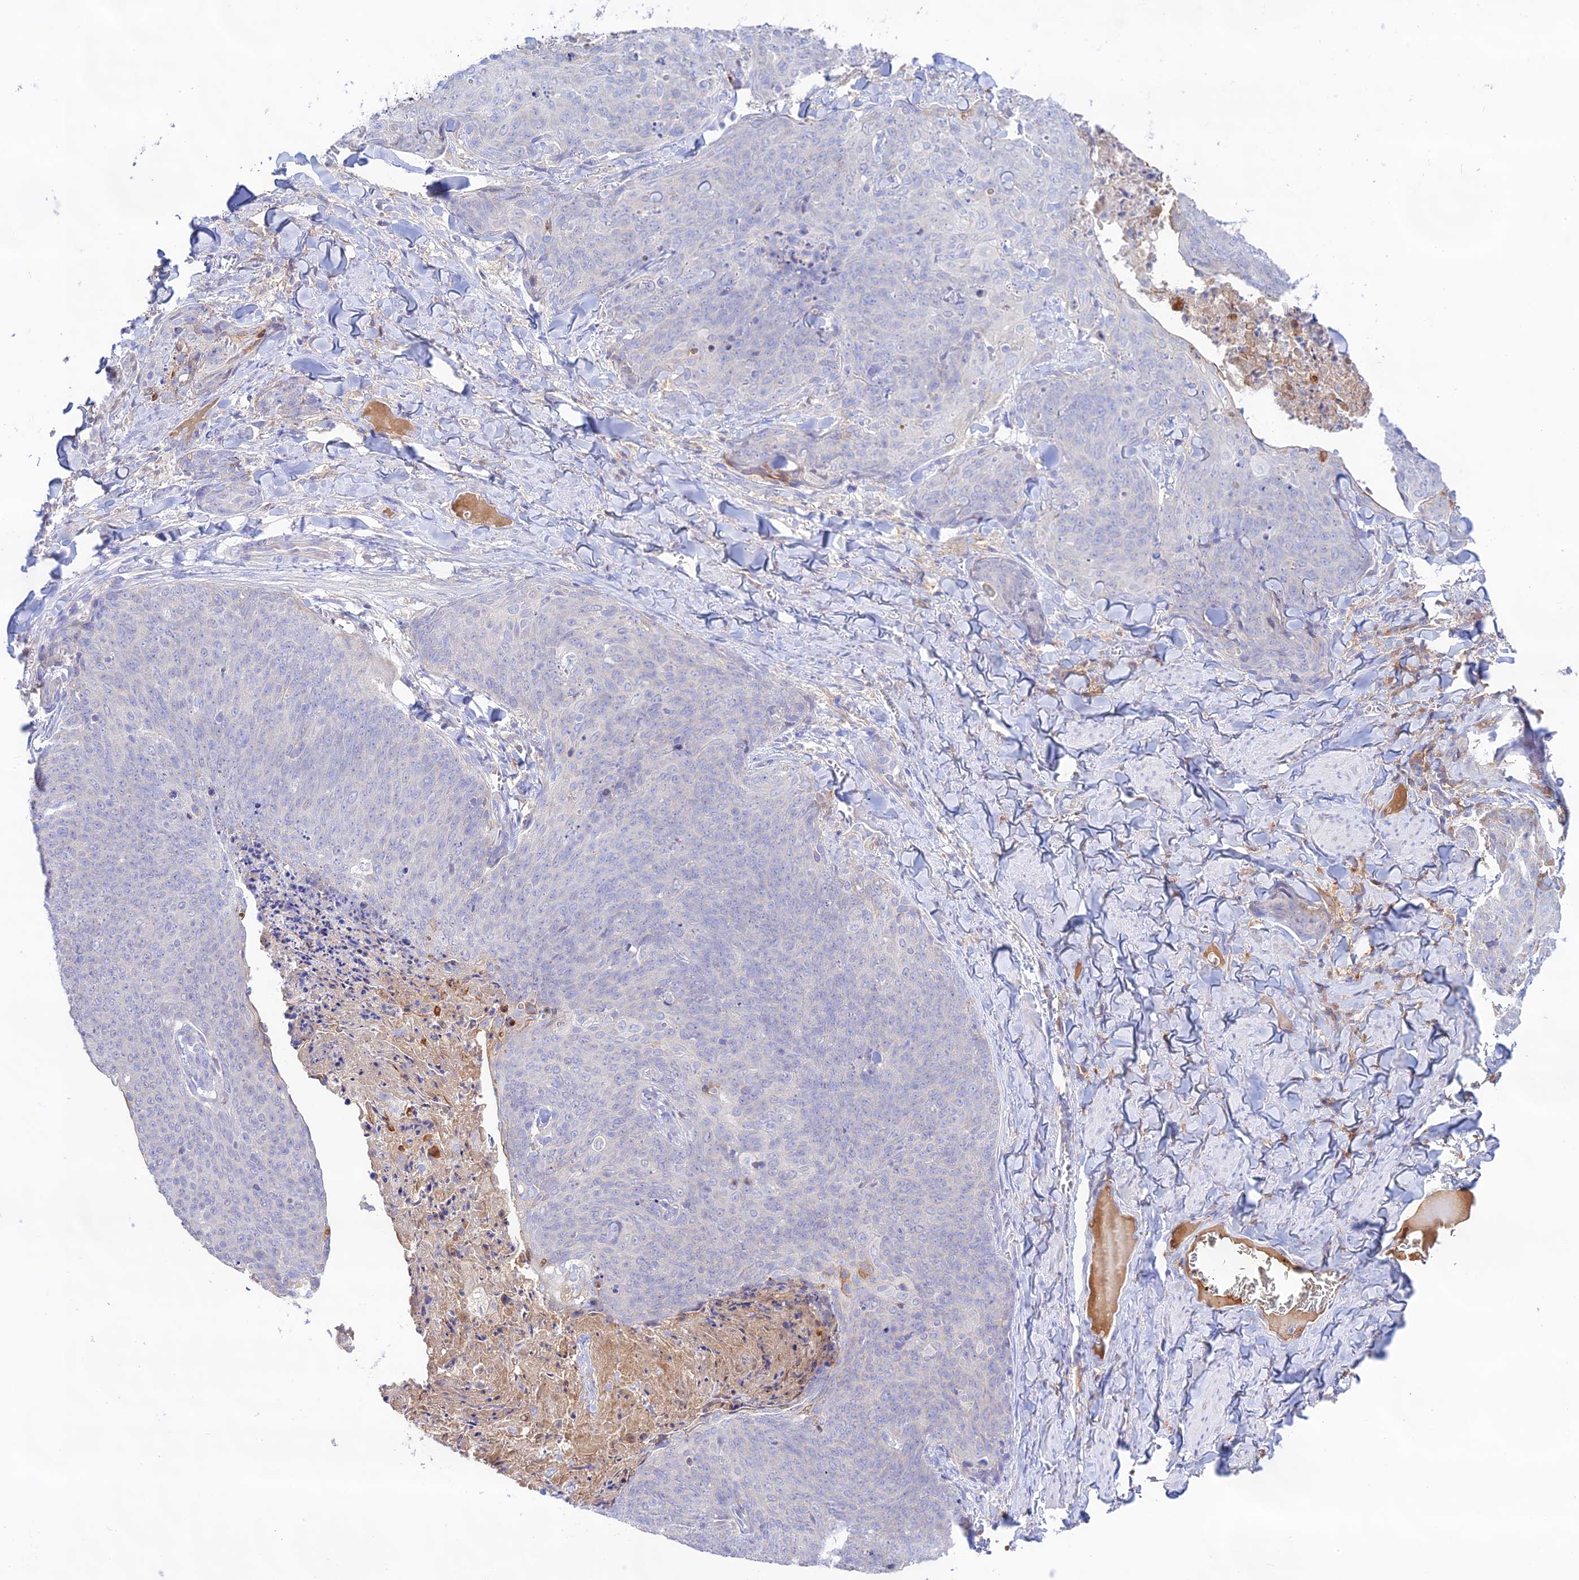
{"staining": {"intensity": "negative", "quantity": "none", "location": "none"}, "tissue": "skin cancer", "cell_type": "Tumor cells", "image_type": "cancer", "snomed": [{"axis": "morphology", "description": "Squamous cell carcinoma, NOS"}, {"axis": "topography", "description": "Skin"}, {"axis": "topography", "description": "Vulva"}], "caption": "Skin cancer (squamous cell carcinoma) was stained to show a protein in brown. There is no significant staining in tumor cells. The staining was performed using DAB (3,3'-diaminobenzidine) to visualize the protein expression in brown, while the nuclei were stained in blue with hematoxylin (Magnification: 20x).", "gene": "NLRP9", "patient": {"sex": "female", "age": 85}}